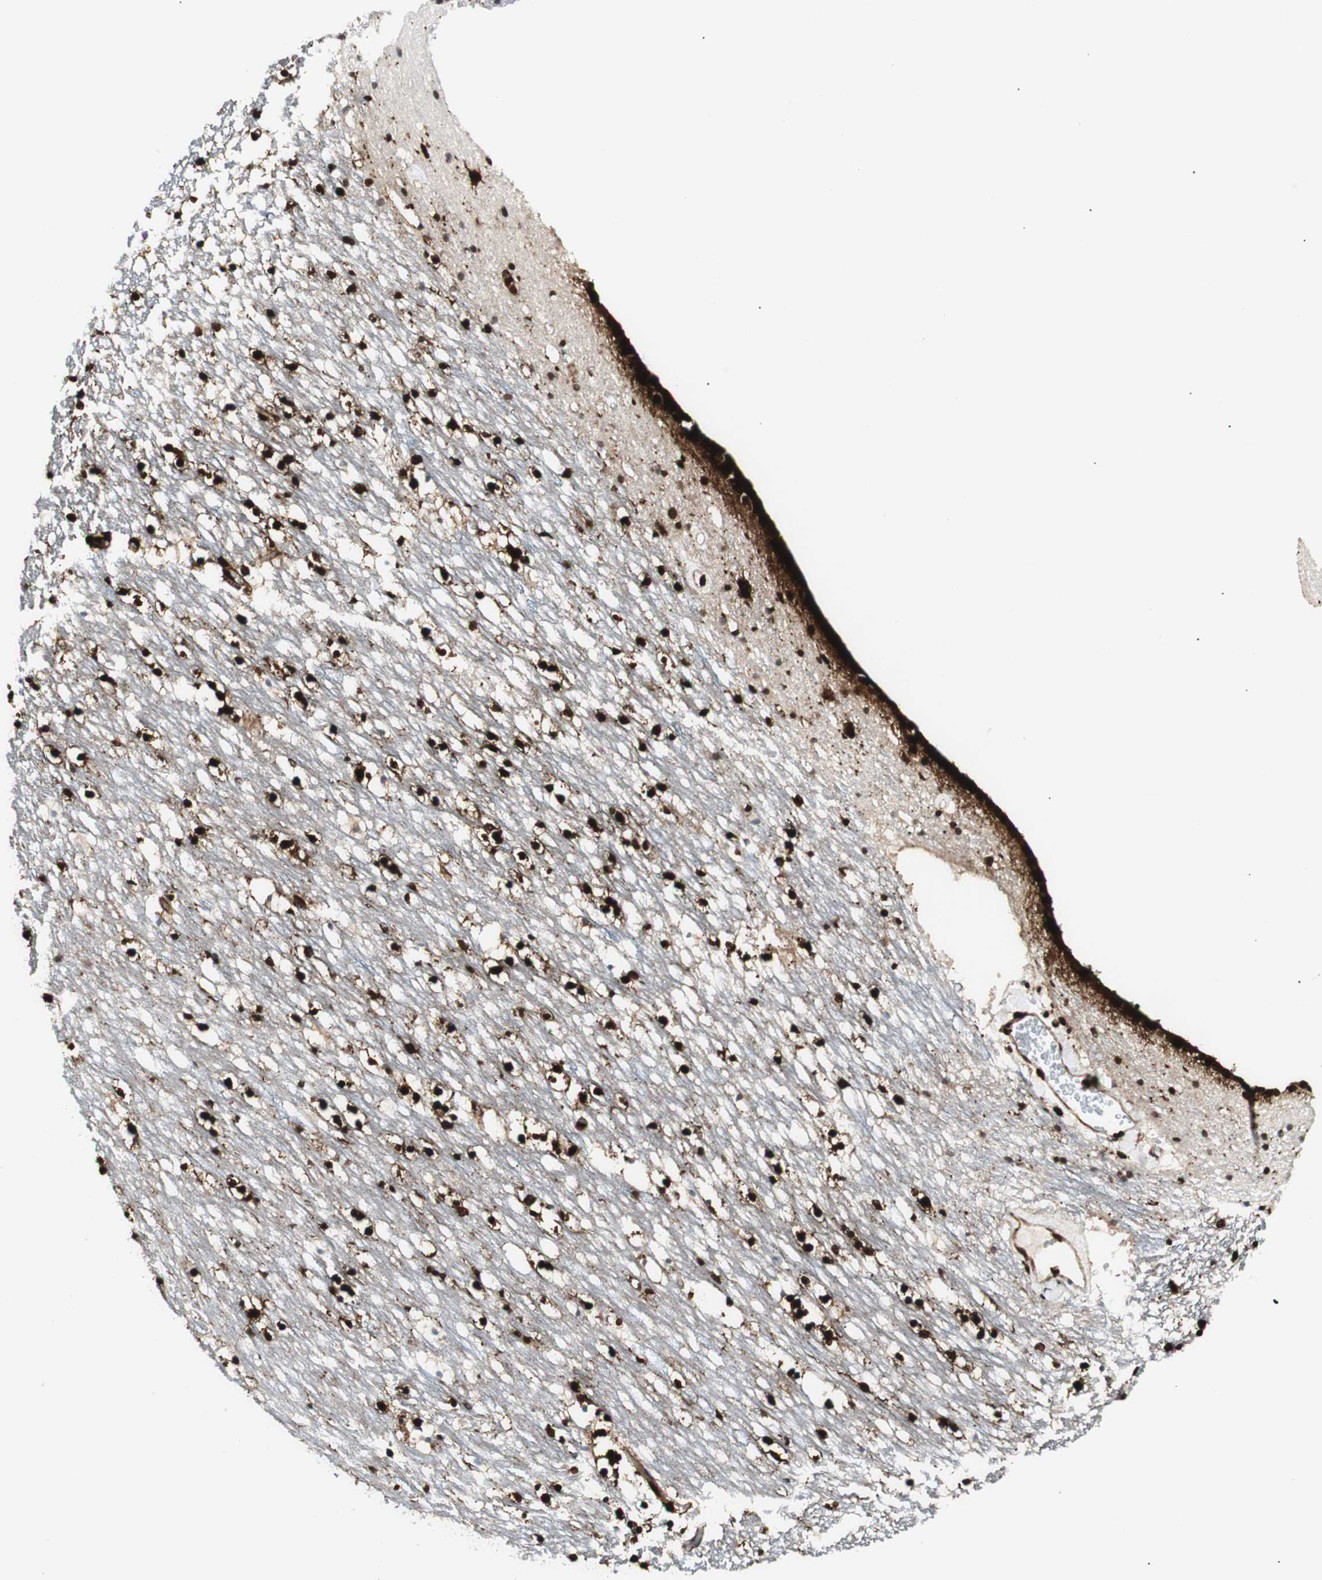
{"staining": {"intensity": "strong", "quantity": ">75%", "location": "nuclear"}, "tissue": "caudate", "cell_type": "Glial cells", "image_type": "normal", "snomed": [{"axis": "morphology", "description": "Normal tissue, NOS"}, {"axis": "topography", "description": "Lateral ventricle wall"}], "caption": "Normal caudate displays strong nuclear staining in approximately >75% of glial cells.", "gene": "EWSR1", "patient": {"sex": "male", "age": 45}}